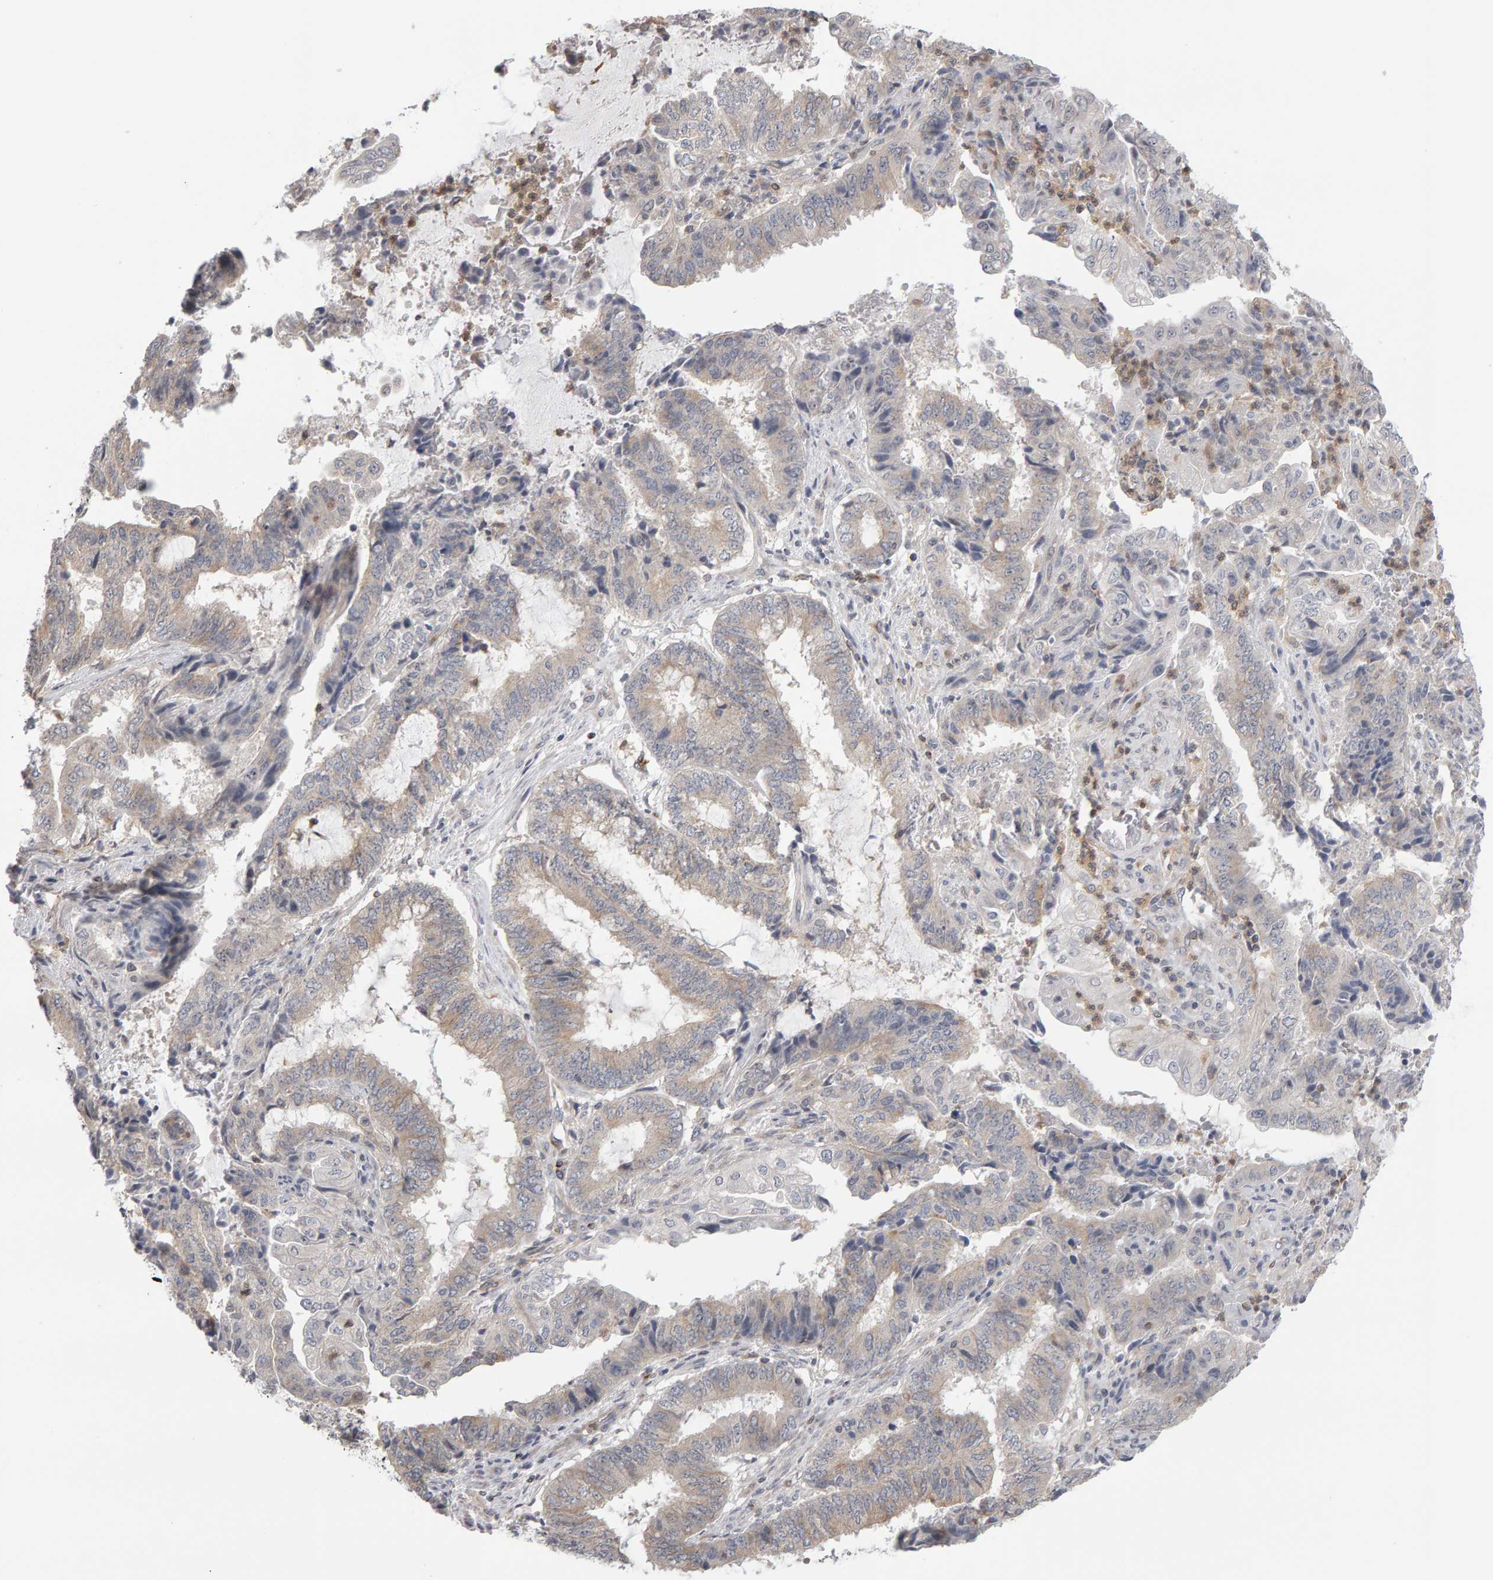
{"staining": {"intensity": "weak", "quantity": "<25%", "location": "cytoplasmic/membranous"}, "tissue": "endometrial cancer", "cell_type": "Tumor cells", "image_type": "cancer", "snomed": [{"axis": "morphology", "description": "Adenocarcinoma, NOS"}, {"axis": "topography", "description": "Endometrium"}], "caption": "Immunohistochemistry (IHC) image of neoplastic tissue: human adenocarcinoma (endometrial) stained with DAB exhibits no significant protein staining in tumor cells.", "gene": "MSRA", "patient": {"sex": "female", "age": 51}}